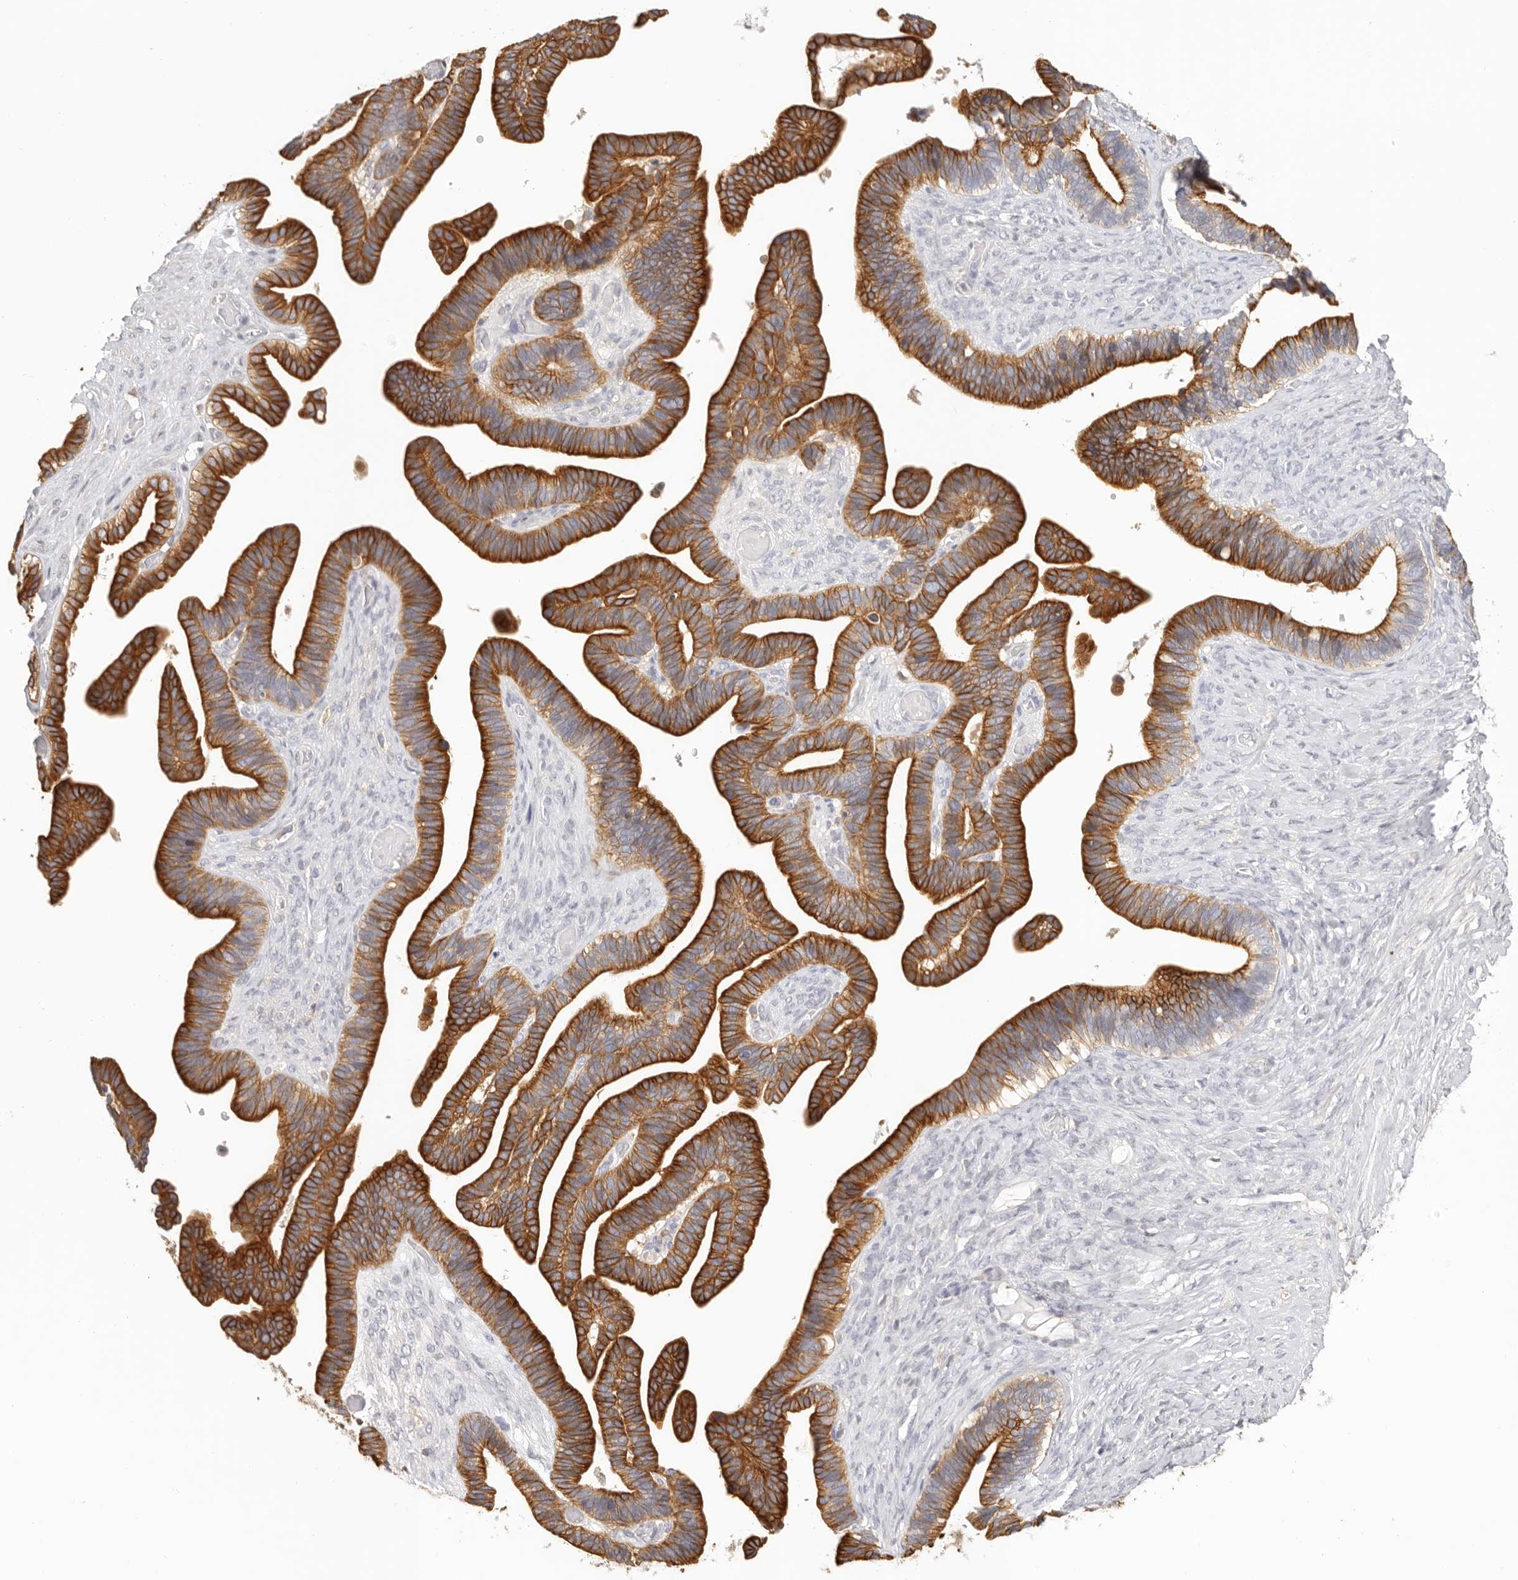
{"staining": {"intensity": "strong", "quantity": ">75%", "location": "cytoplasmic/membranous"}, "tissue": "ovarian cancer", "cell_type": "Tumor cells", "image_type": "cancer", "snomed": [{"axis": "morphology", "description": "Cystadenocarcinoma, serous, NOS"}, {"axis": "topography", "description": "Ovary"}], "caption": "A high-resolution image shows immunohistochemistry (IHC) staining of ovarian cancer, which exhibits strong cytoplasmic/membranous expression in approximately >75% of tumor cells.", "gene": "ANXA9", "patient": {"sex": "female", "age": 56}}